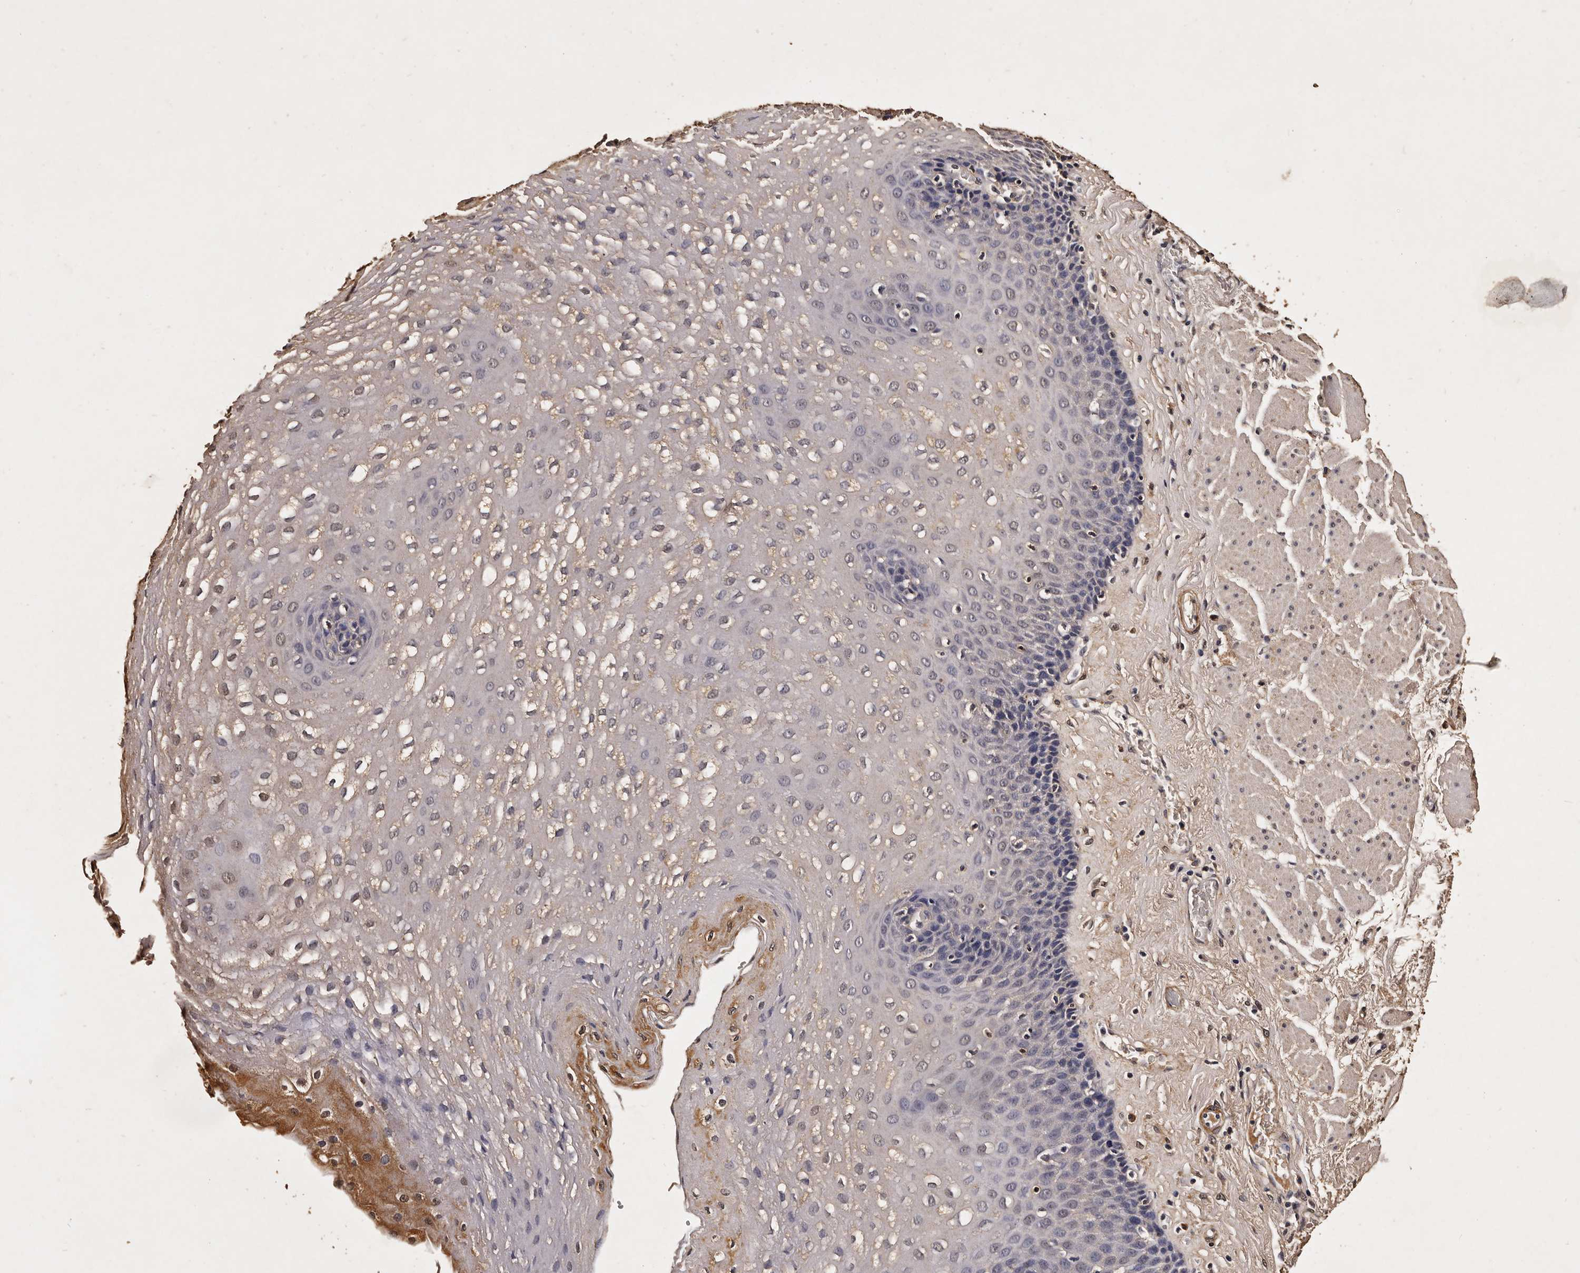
{"staining": {"intensity": "moderate", "quantity": "<25%", "location": "cytoplasmic/membranous"}, "tissue": "esophagus", "cell_type": "Squamous epithelial cells", "image_type": "normal", "snomed": [{"axis": "morphology", "description": "Normal tissue, NOS"}, {"axis": "topography", "description": "Esophagus"}], "caption": "This is an image of immunohistochemistry staining of benign esophagus, which shows moderate positivity in the cytoplasmic/membranous of squamous epithelial cells.", "gene": "PARS2", "patient": {"sex": "female", "age": 66}}